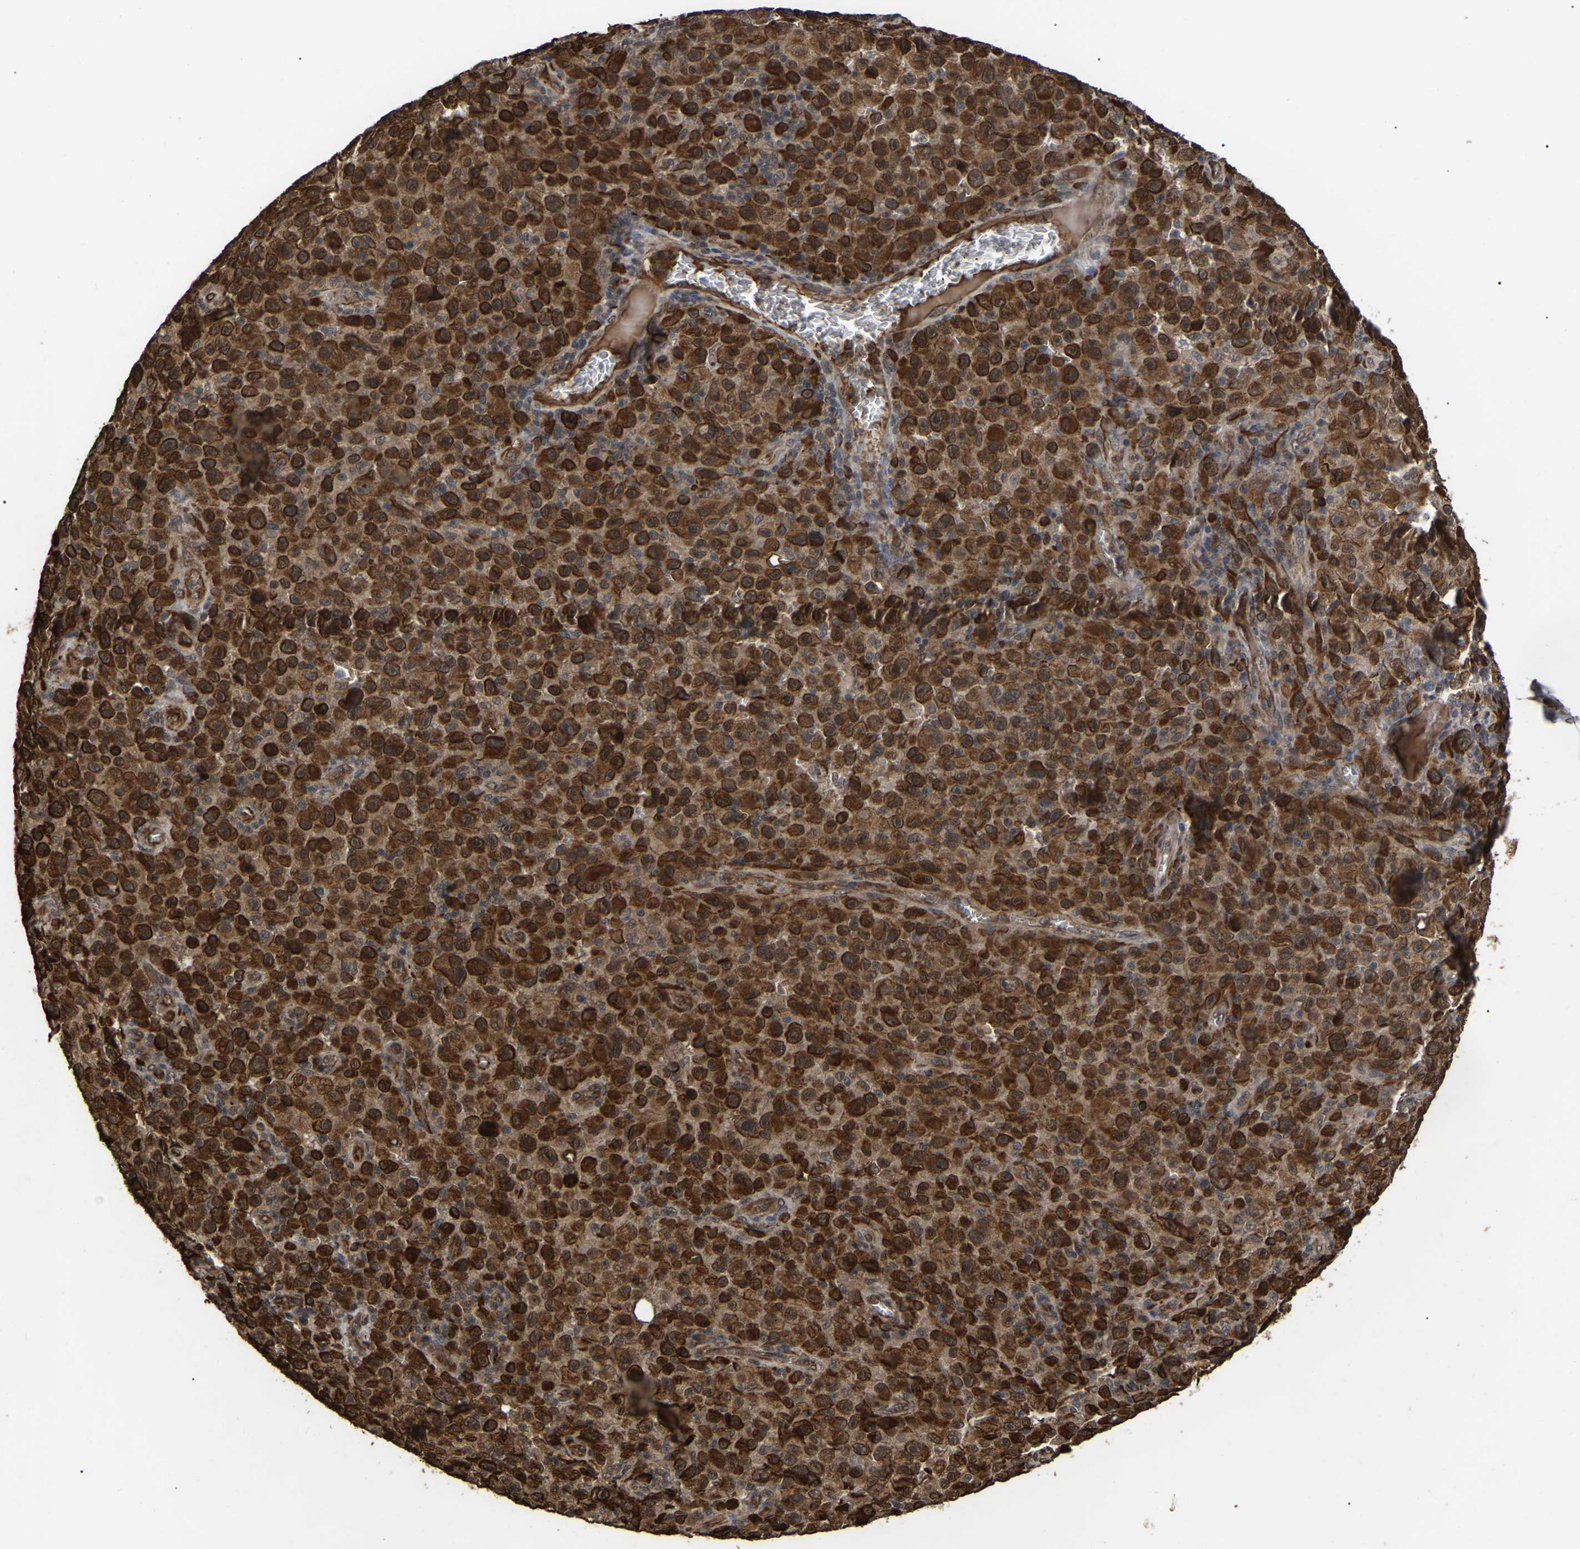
{"staining": {"intensity": "strong", "quantity": ">75%", "location": "cytoplasmic/membranous"}, "tissue": "melanoma", "cell_type": "Tumor cells", "image_type": "cancer", "snomed": [{"axis": "morphology", "description": "Malignant melanoma, NOS"}, {"axis": "topography", "description": "Skin"}], "caption": "DAB (3,3'-diaminobenzidine) immunohistochemical staining of melanoma displays strong cytoplasmic/membranous protein expression in approximately >75% of tumor cells.", "gene": "FAM161B", "patient": {"sex": "female", "age": 82}}